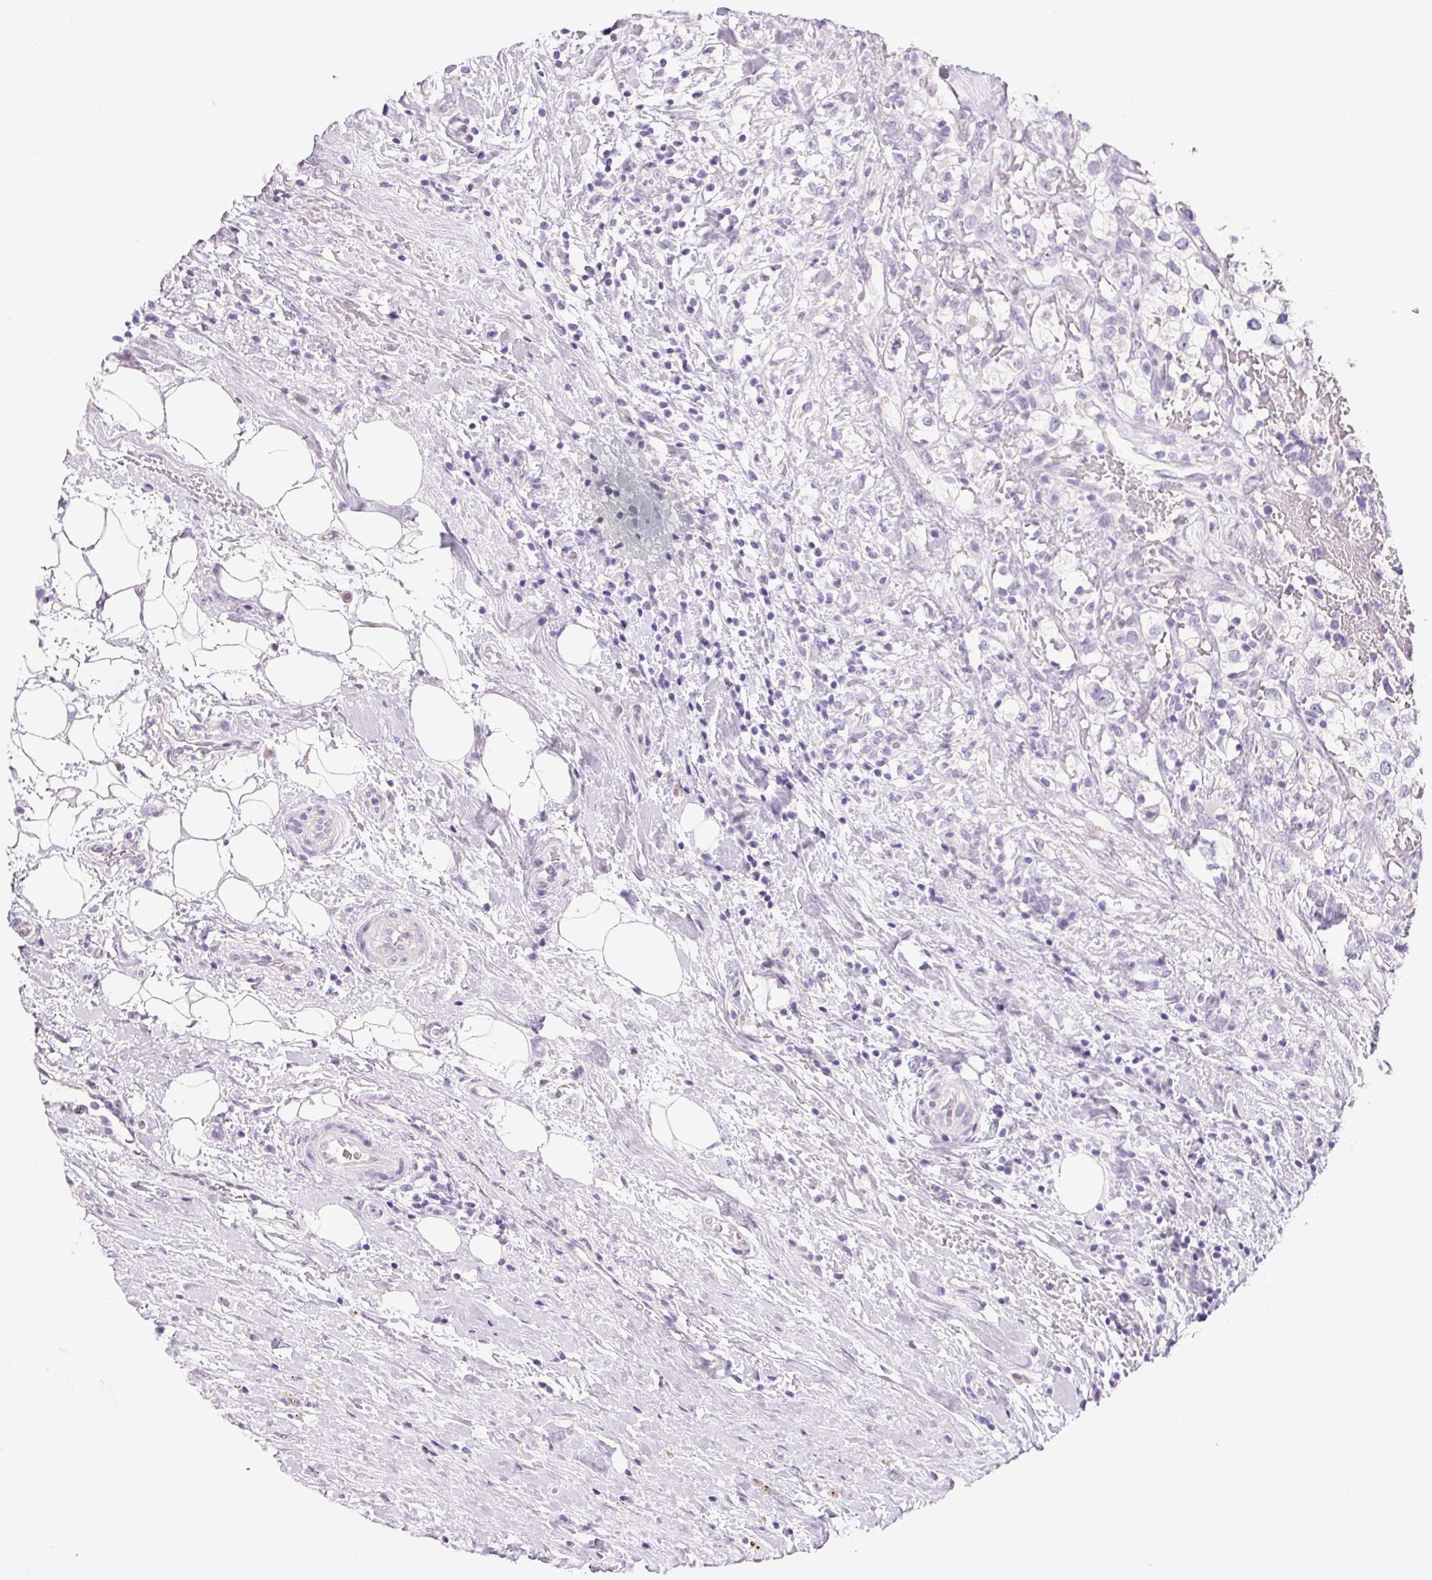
{"staining": {"intensity": "negative", "quantity": "none", "location": "none"}, "tissue": "renal cancer", "cell_type": "Tumor cells", "image_type": "cancer", "snomed": [{"axis": "morphology", "description": "Adenocarcinoma, NOS"}, {"axis": "topography", "description": "Kidney"}], "caption": "A histopathology image of human renal cancer is negative for staining in tumor cells. The staining is performed using DAB (3,3'-diaminobenzidine) brown chromogen with nuclei counter-stained in using hematoxylin.", "gene": "PRSS3", "patient": {"sex": "male", "age": 59}}